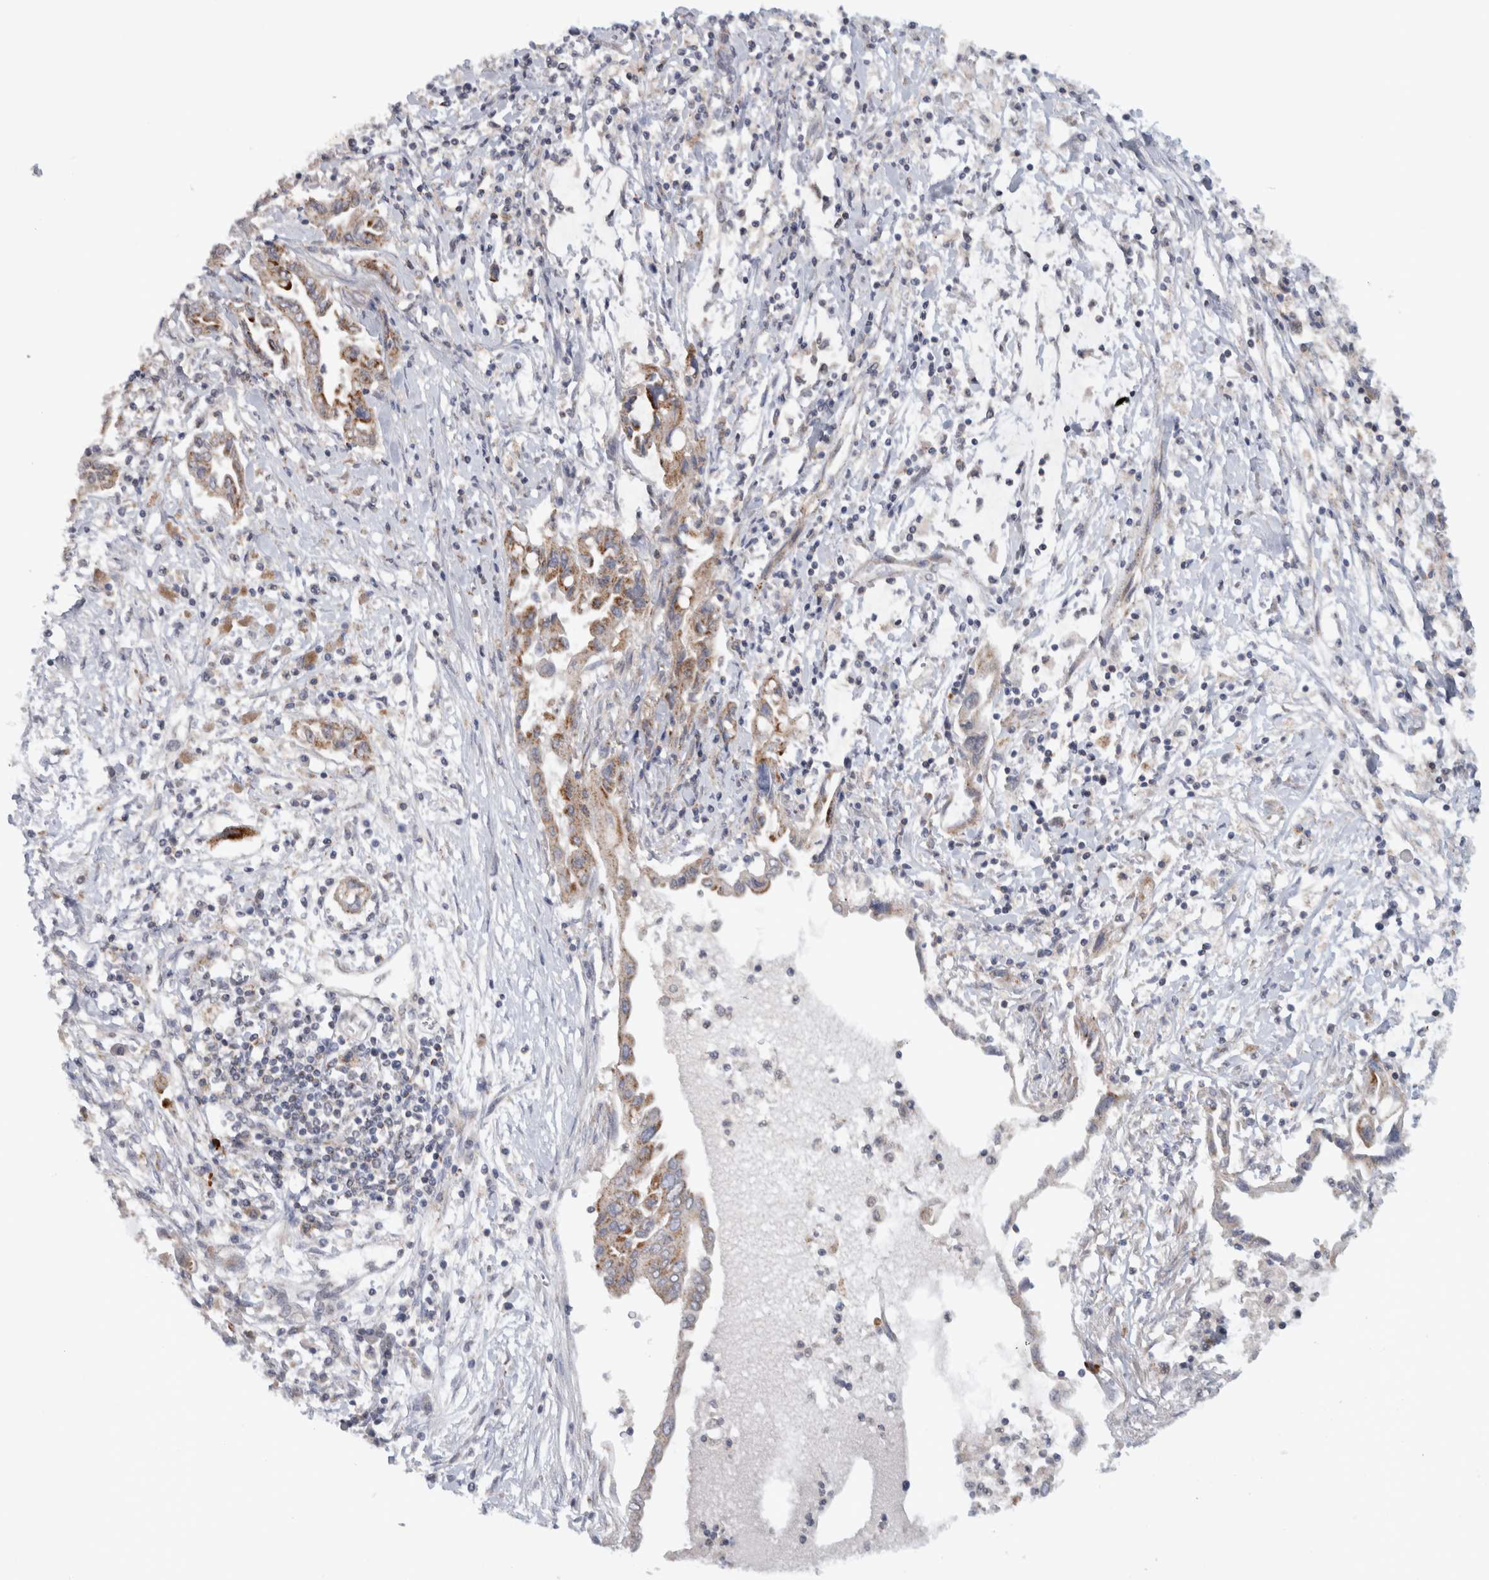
{"staining": {"intensity": "moderate", "quantity": ">75%", "location": "cytoplasmic/membranous"}, "tissue": "pancreatic cancer", "cell_type": "Tumor cells", "image_type": "cancer", "snomed": [{"axis": "morphology", "description": "Adenocarcinoma, NOS"}, {"axis": "topography", "description": "Pancreas"}], "caption": "A histopathology image of human pancreatic cancer stained for a protein shows moderate cytoplasmic/membranous brown staining in tumor cells.", "gene": "RAB18", "patient": {"sex": "female", "age": 57}}